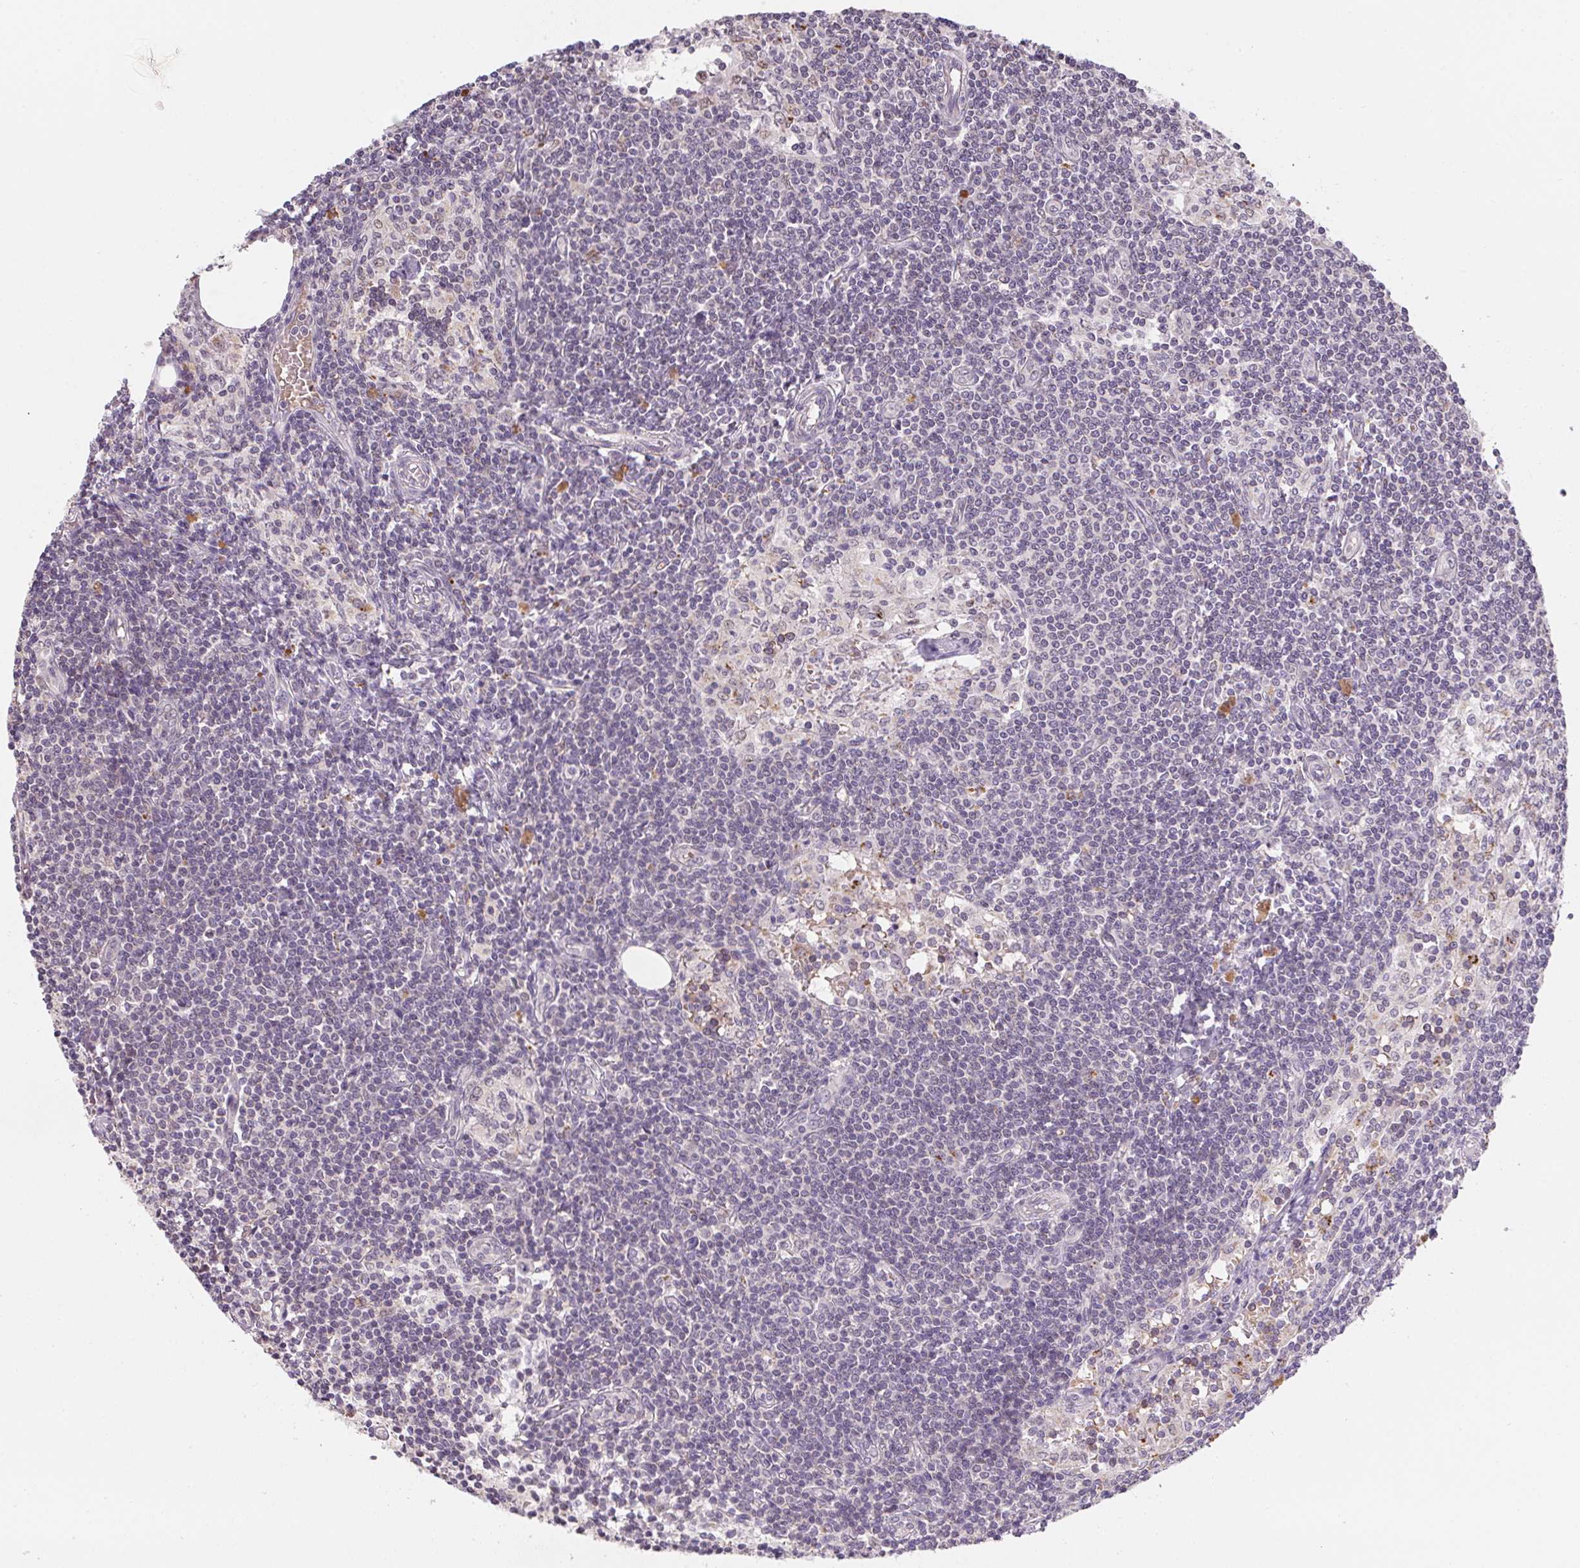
{"staining": {"intensity": "negative", "quantity": "none", "location": "none"}, "tissue": "lymph node", "cell_type": "Germinal center cells", "image_type": "normal", "snomed": [{"axis": "morphology", "description": "Normal tissue, NOS"}, {"axis": "topography", "description": "Lymph node"}], "caption": "DAB (3,3'-diaminobenzidine) immunohistochemical staining of unremarkable human lymph node displays no significant expression in germinal center cells.", "gene": "METTL13", "patient": {"sex": "female", "age": 69}}